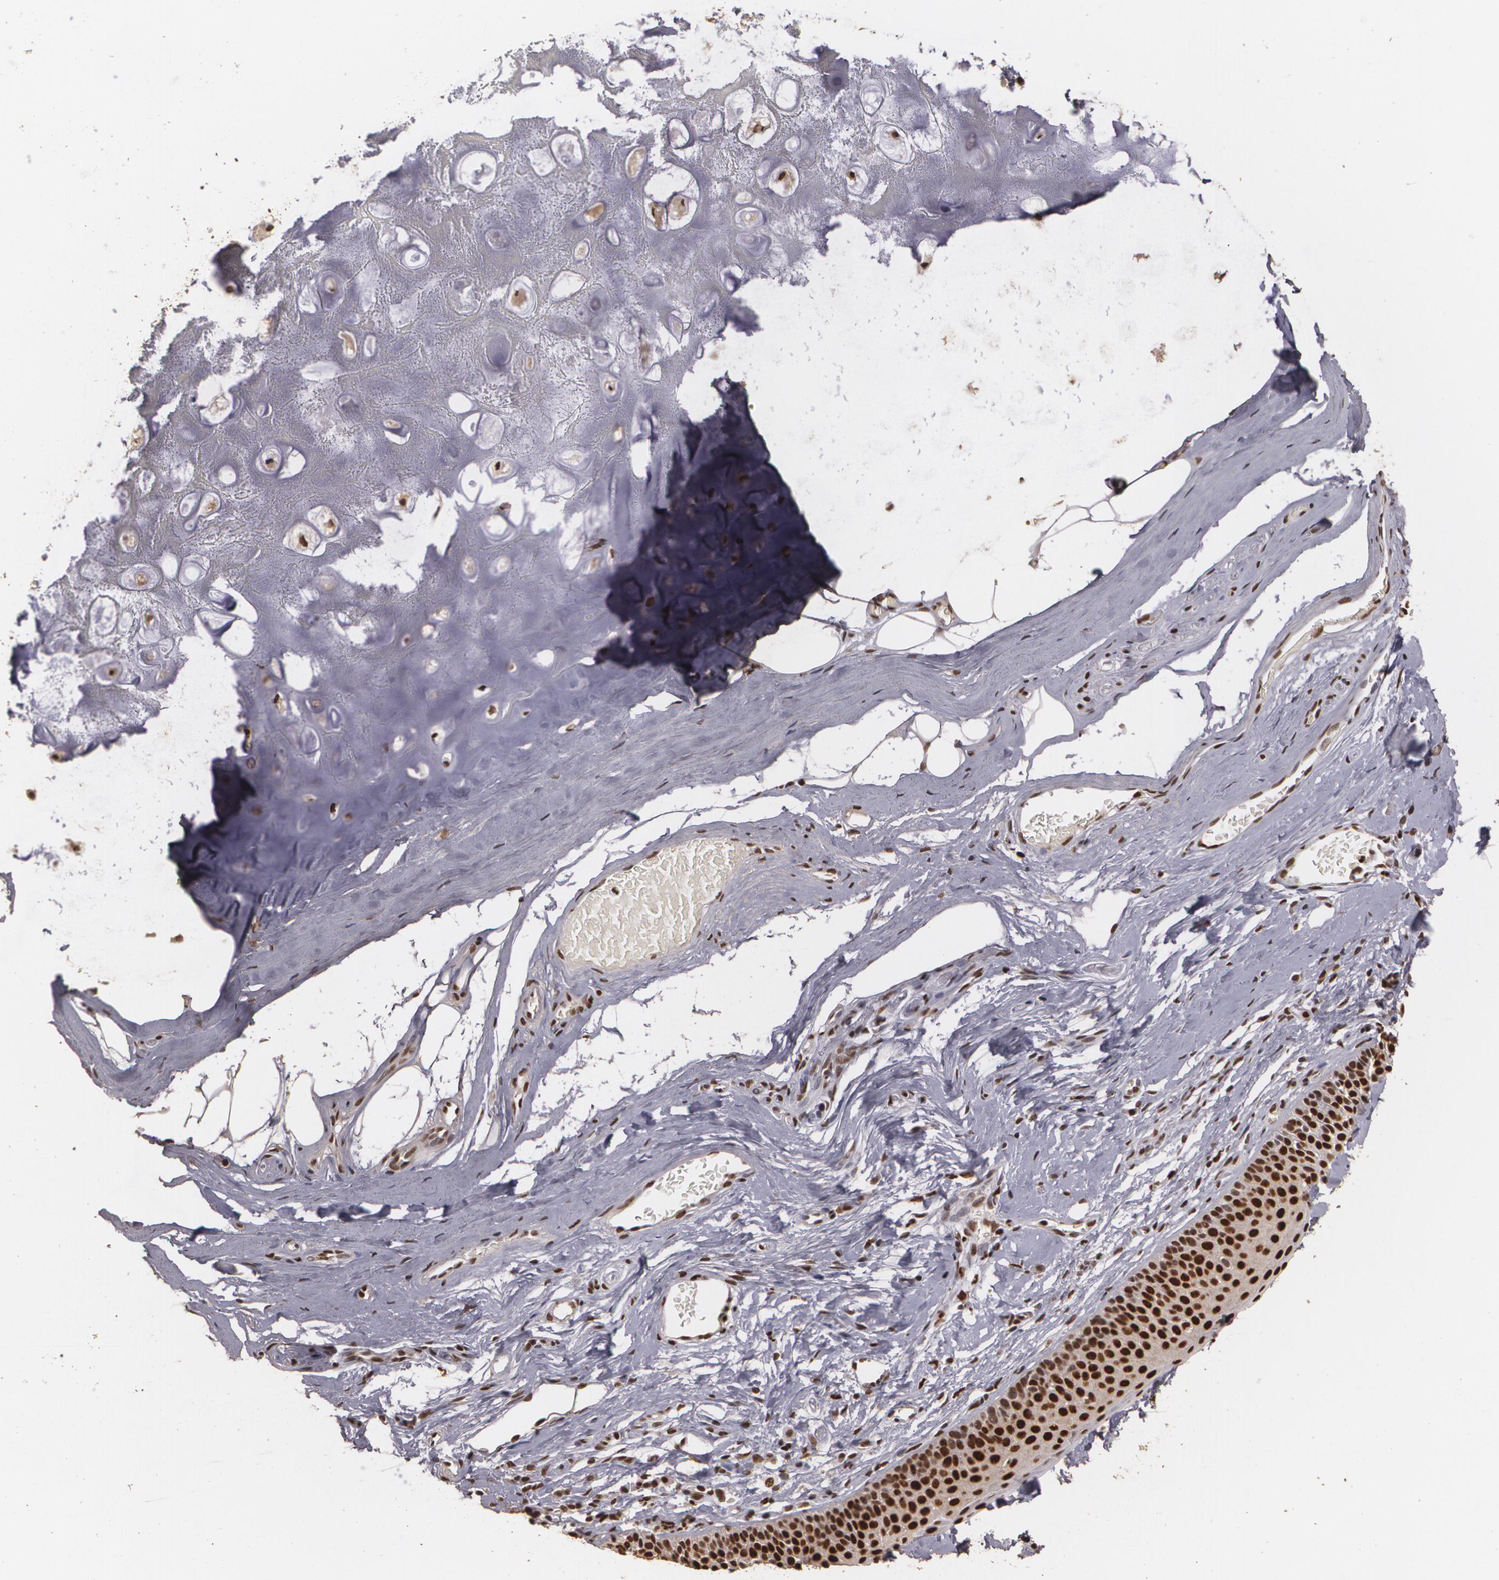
{"staining": {"intensity": "strong", "quantity": ">75%", "location": "nuclear"}, "tissue": "nasopharynx", "cell_type": "Respiratory epithelial cells", "image_type": "normal", "snomed": [{"axis": "morphology", "description": "Normal tissue, NOS"}, {"axis": "morphology", "description": "Inflammation, NOS"}, {"axis": "morphology", "description": "Malignant melanoma, Metastatic site"}, {"axis": "topography", "description": "Nasopharynx"}], "caption": "Protein staining reveals strong nuclear staining in approximately >75% of respiratory epithelial cells in benign nasopharynx. (DAB (3,3'-diaminobenzidine) IHC, brown staining for protein, blue staining for nuclei).", "gene": "RCOR1", "patient": {"sex": "female", "age": 55}}